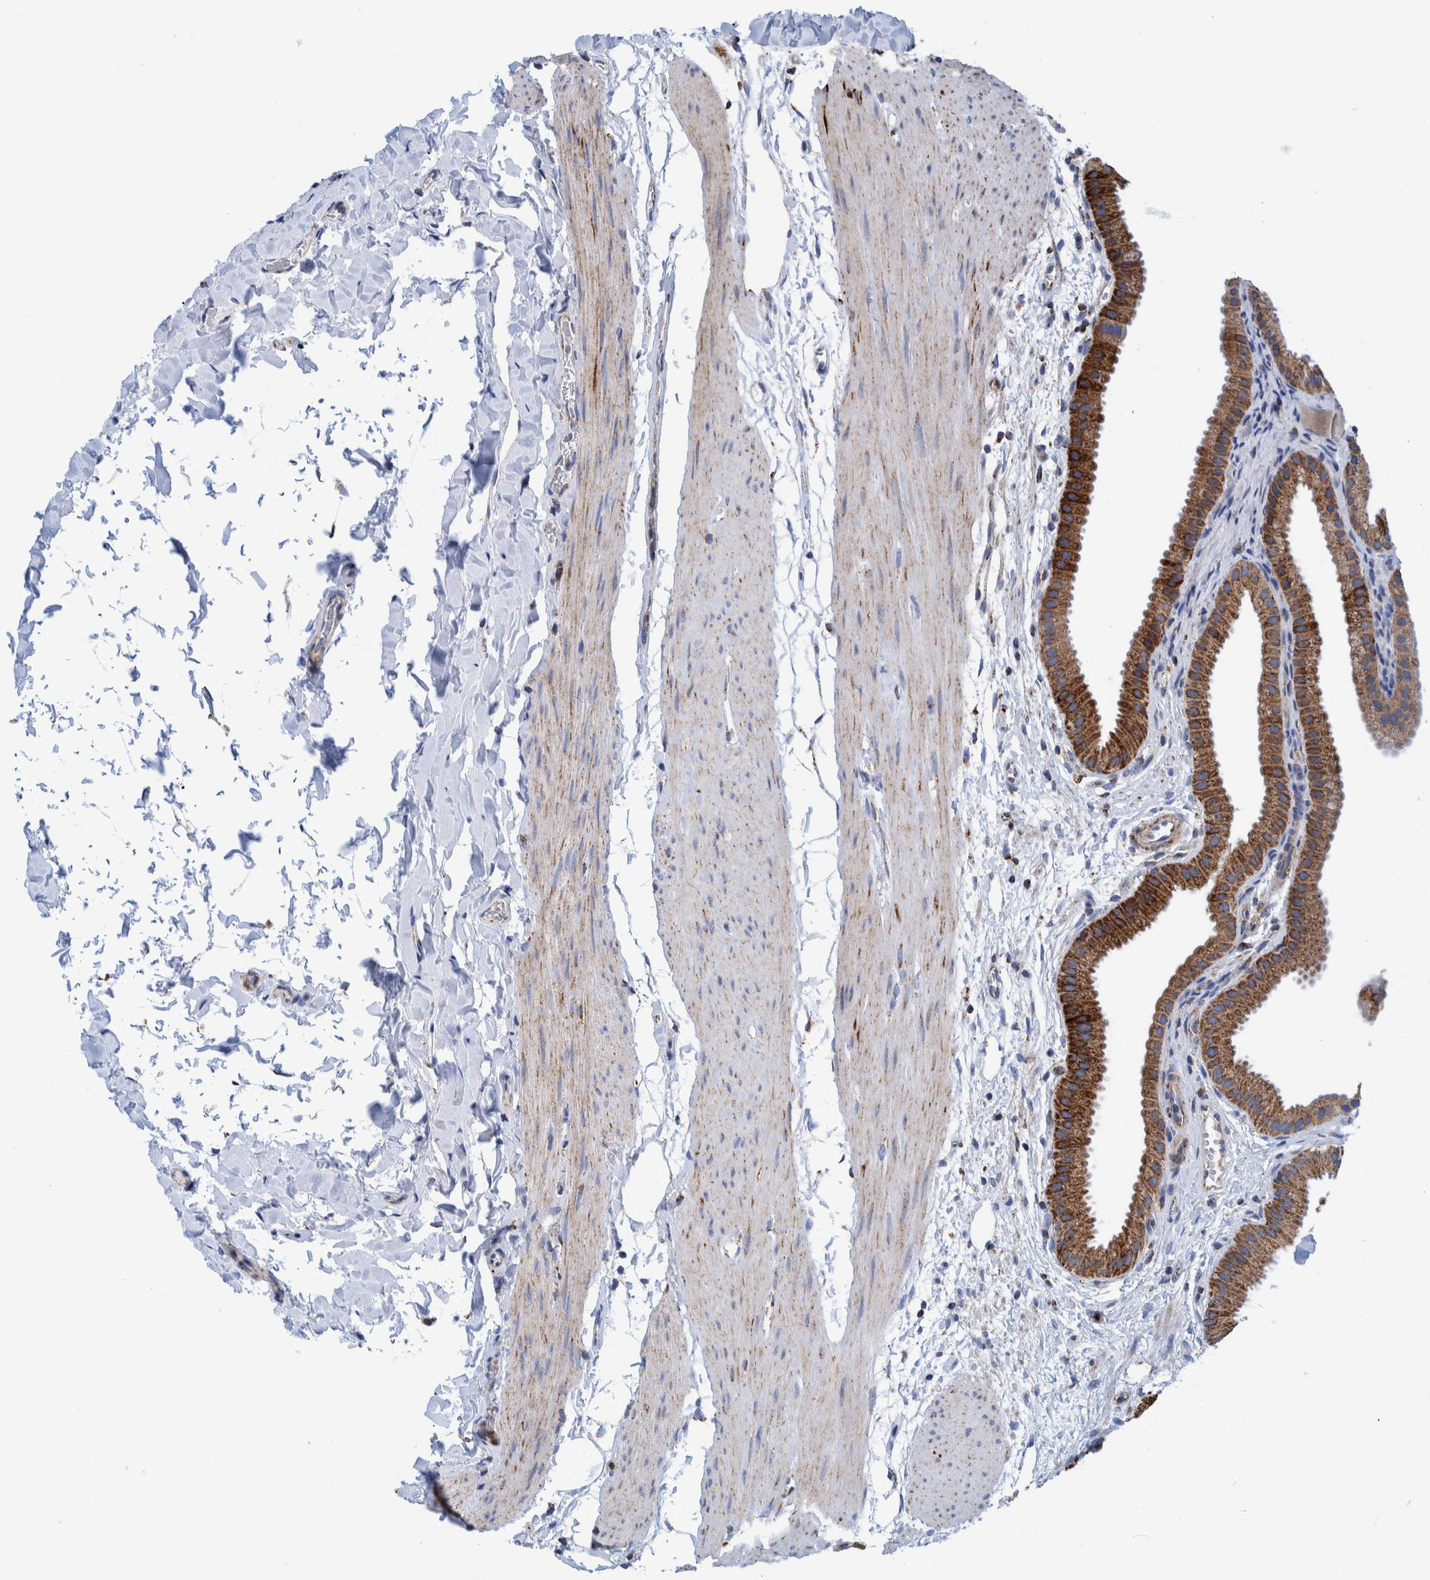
{"staining": {"intensity": "strong", "quantity": "25%-75%", "location": "cytoplasmic/membranous"}, "tissue": "gallbladder", "cell_type": "Glandular cells", "image_type": "normal", "snomed": [{"axis": "morphology", "description": "Normal tissue, NOS"}, {"axis": "topography", "description": "Gallbladder"}], "caption": "Protein analysis of normal gallbladder displays strong cytoplasmic/membranous expression in about 25%-75% of glandular cells.", "gene": "BZW2", "patient": {"sex": "female", "age": 64}}